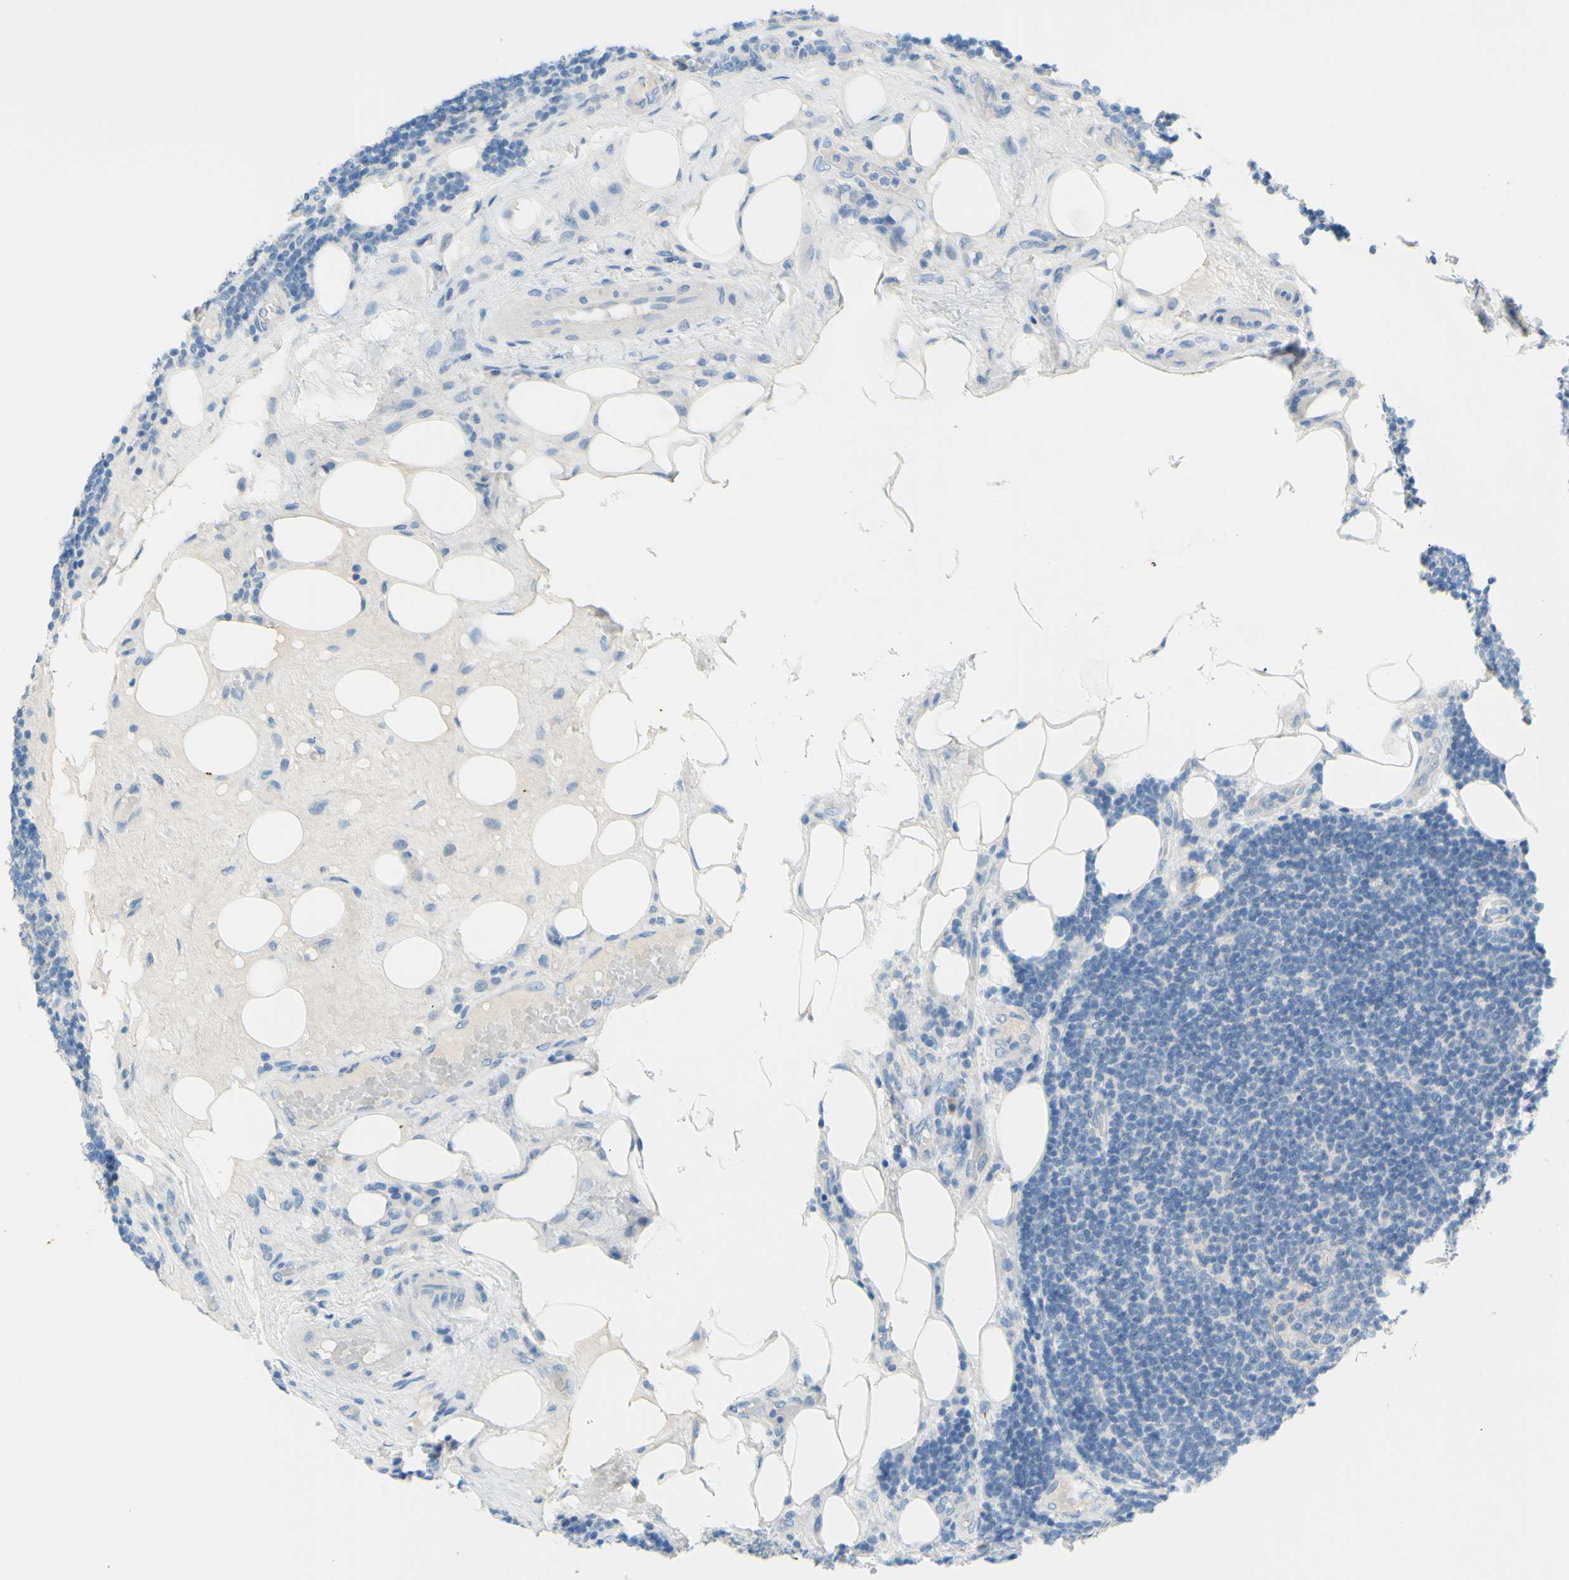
{"staining": {"intensity": "negative", "quantity": "none", "location": "none"}, "tissue": "lymphoma", "cell_type": "Tumor cells", "image_type": "cancer", "snomed": [{"axis": "morphology", "description": "Malignant lymphoma, non-Hodgkin's type, Low grade"}, {"axis": "topography", "description": "Lymph node"}], "caption": "High magnification brightfield microscopy of lymphoma stained with DAB (brown) and counterstained with hematoxylin (blue): tumor cells show no significant expression.", "gene": "SLC1A2", "patient": {"sex": "male", "age": 83}}